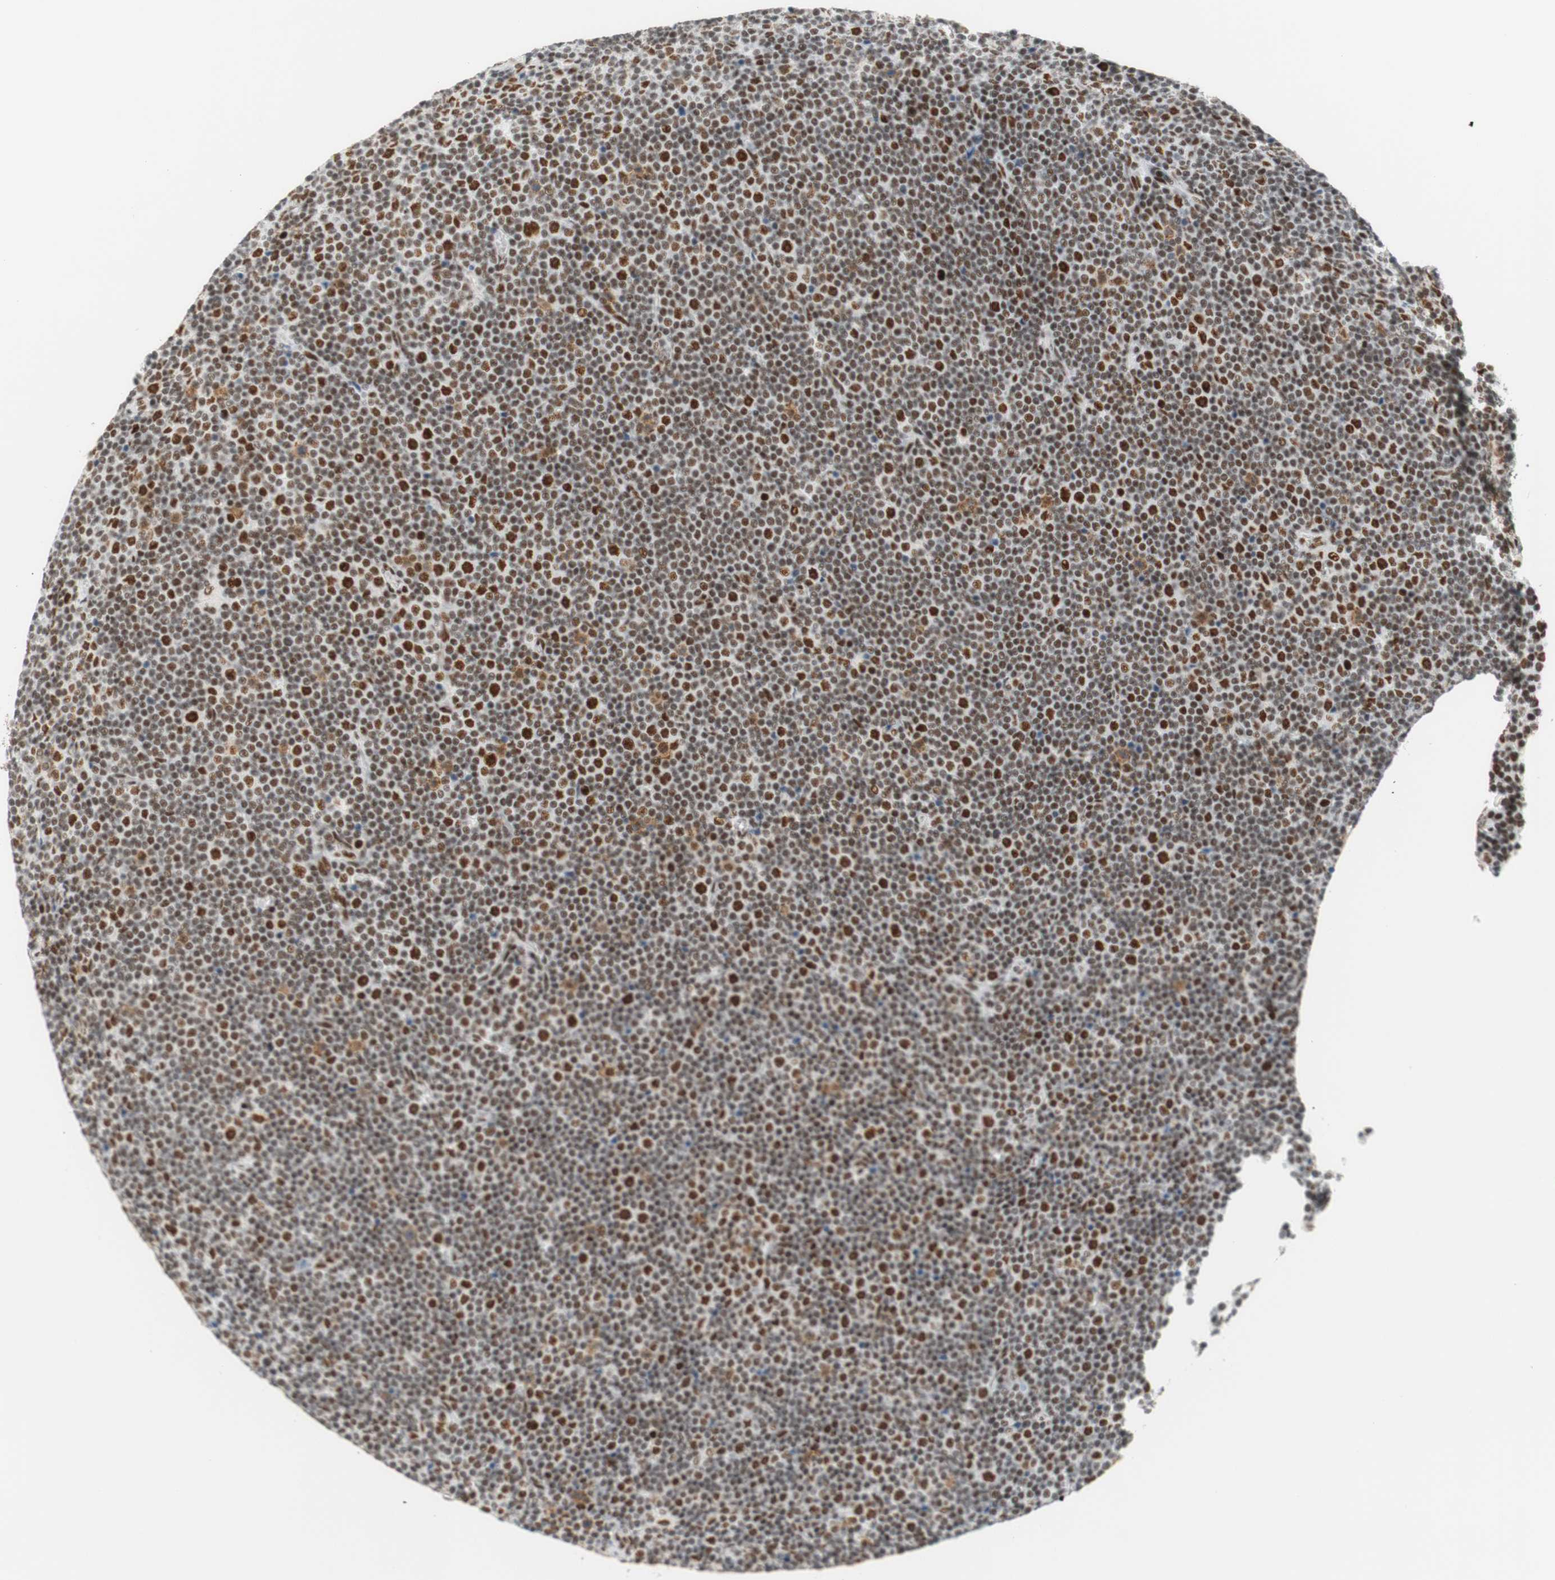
{"staining": {"intensity": "moderate", "quantity": "25%-75%", "location": "nuclear"}, "tissue": "lymphoma", "cell_type": "Tumor cells", "image_type": "cancer", "snomed": [{"axis": "morphology", "description": "Malignant lymphoma, non-Hodgkin's type, Low grade"}, {"axis": "topography", "description": "Lymph node"}], "caption": "Lymphoma stained for a protein reveals moderate nuclear positivity in tumor cells.", "gene": "RNF20", "patient": {"sex": "female", "age": 67}}